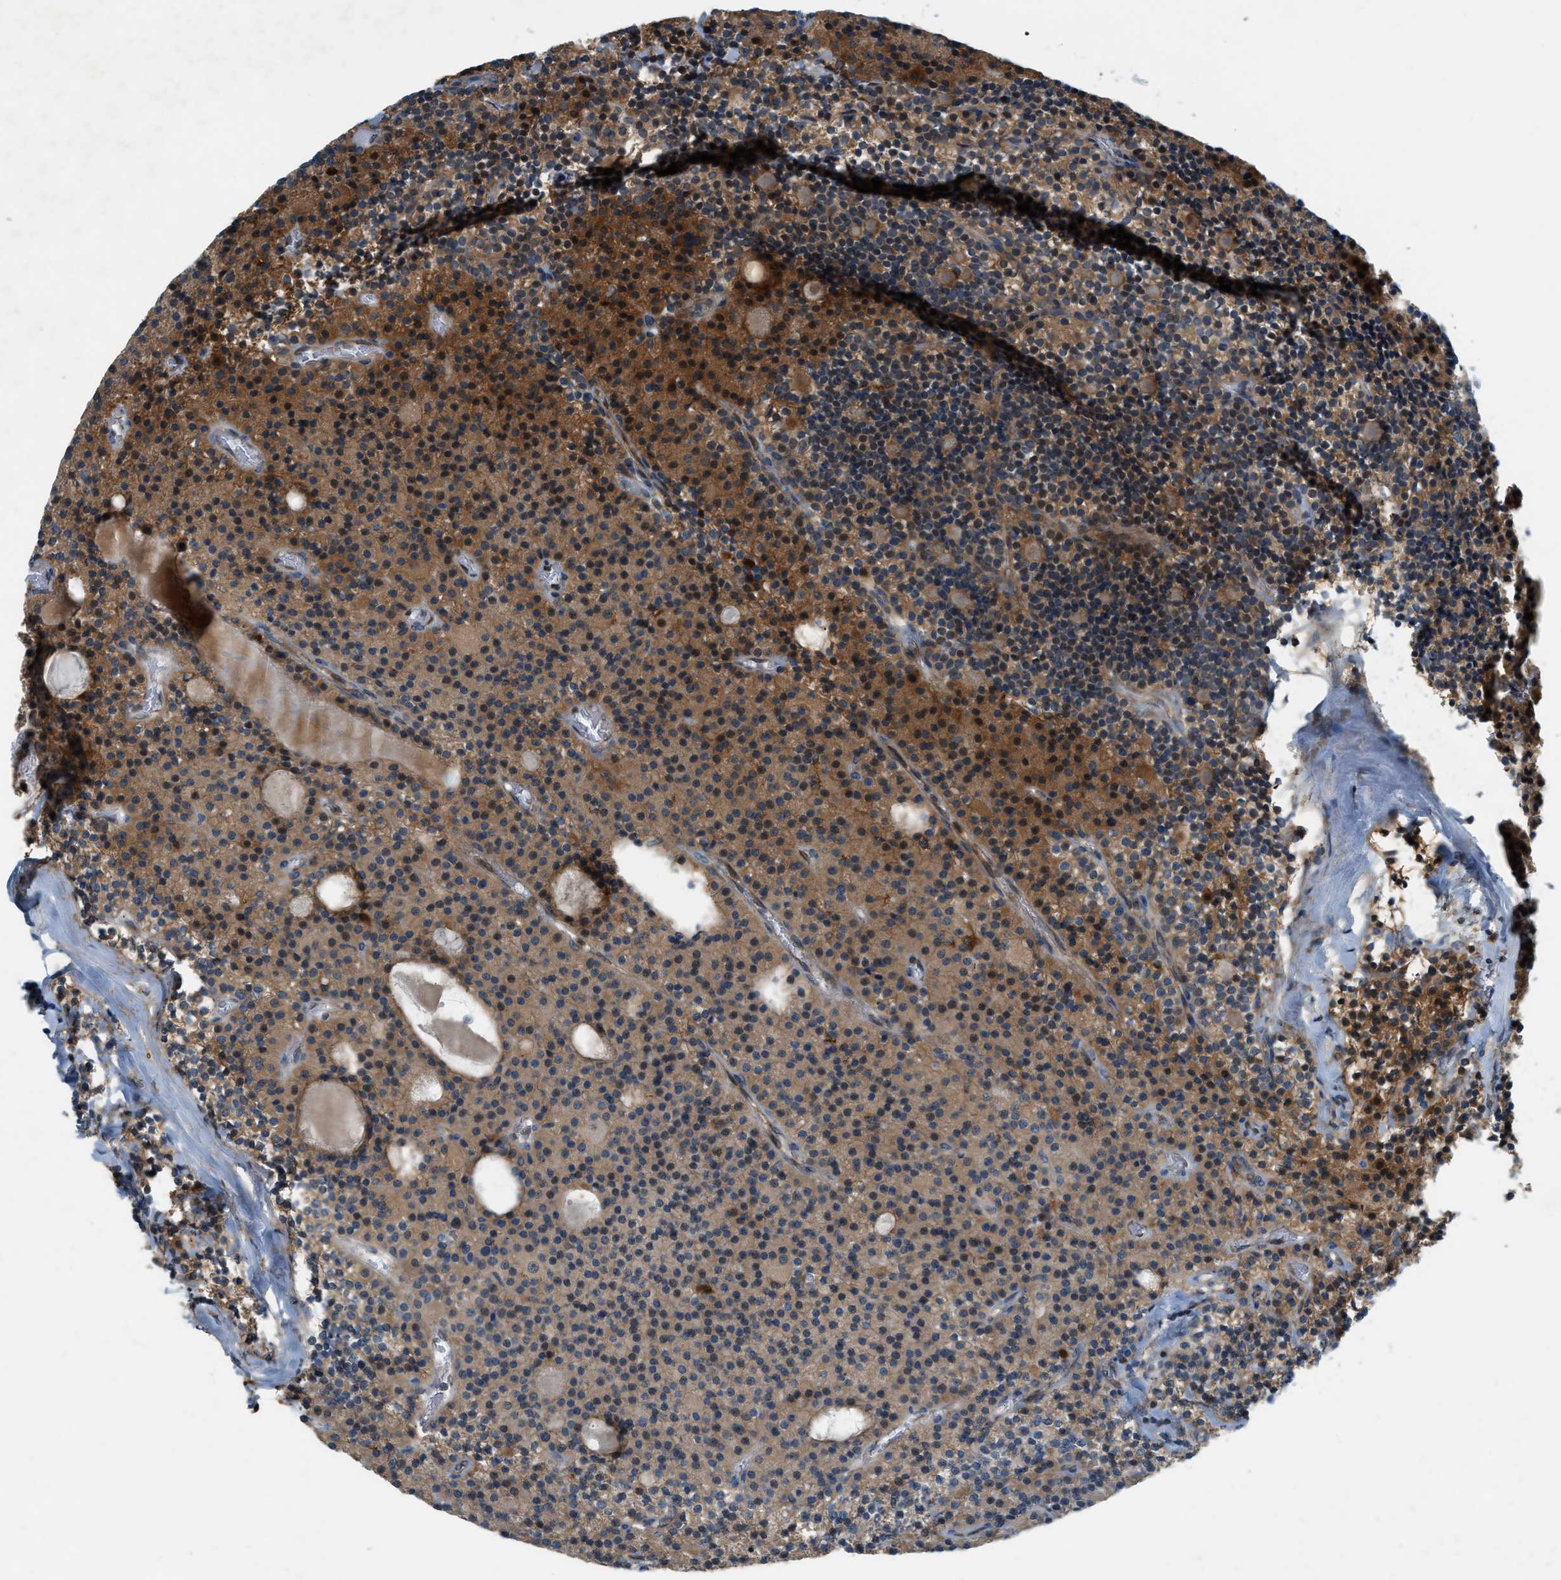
{"staining": {"intensity": "moderate", "quantity": ">75%", "location": "cytoplasmic/membranous,nuclear"}, "tissue": "parathyroid gland", "cell_type": "Glandular cells", "image_type": "normal", "snomed": [{"axis": "morphology", "description": "Normal tissue, NOS"}, {"axis": "morphology", "description": "Adenoma, NOS"}, {"axis": "topography", "description": "Parathyroid gland"}], "caption": "Immunohistochemical staining of unremarkable parathyroid gland shows moderate cytoplasmic/membranous,nuclear protein staining in approximately >75% of glandular cells. (brown staining indicates protein expression, while blue staining denotes nuclei).", "gene": "PDCL3", "patient": {"sex": "male", "age": 75}}